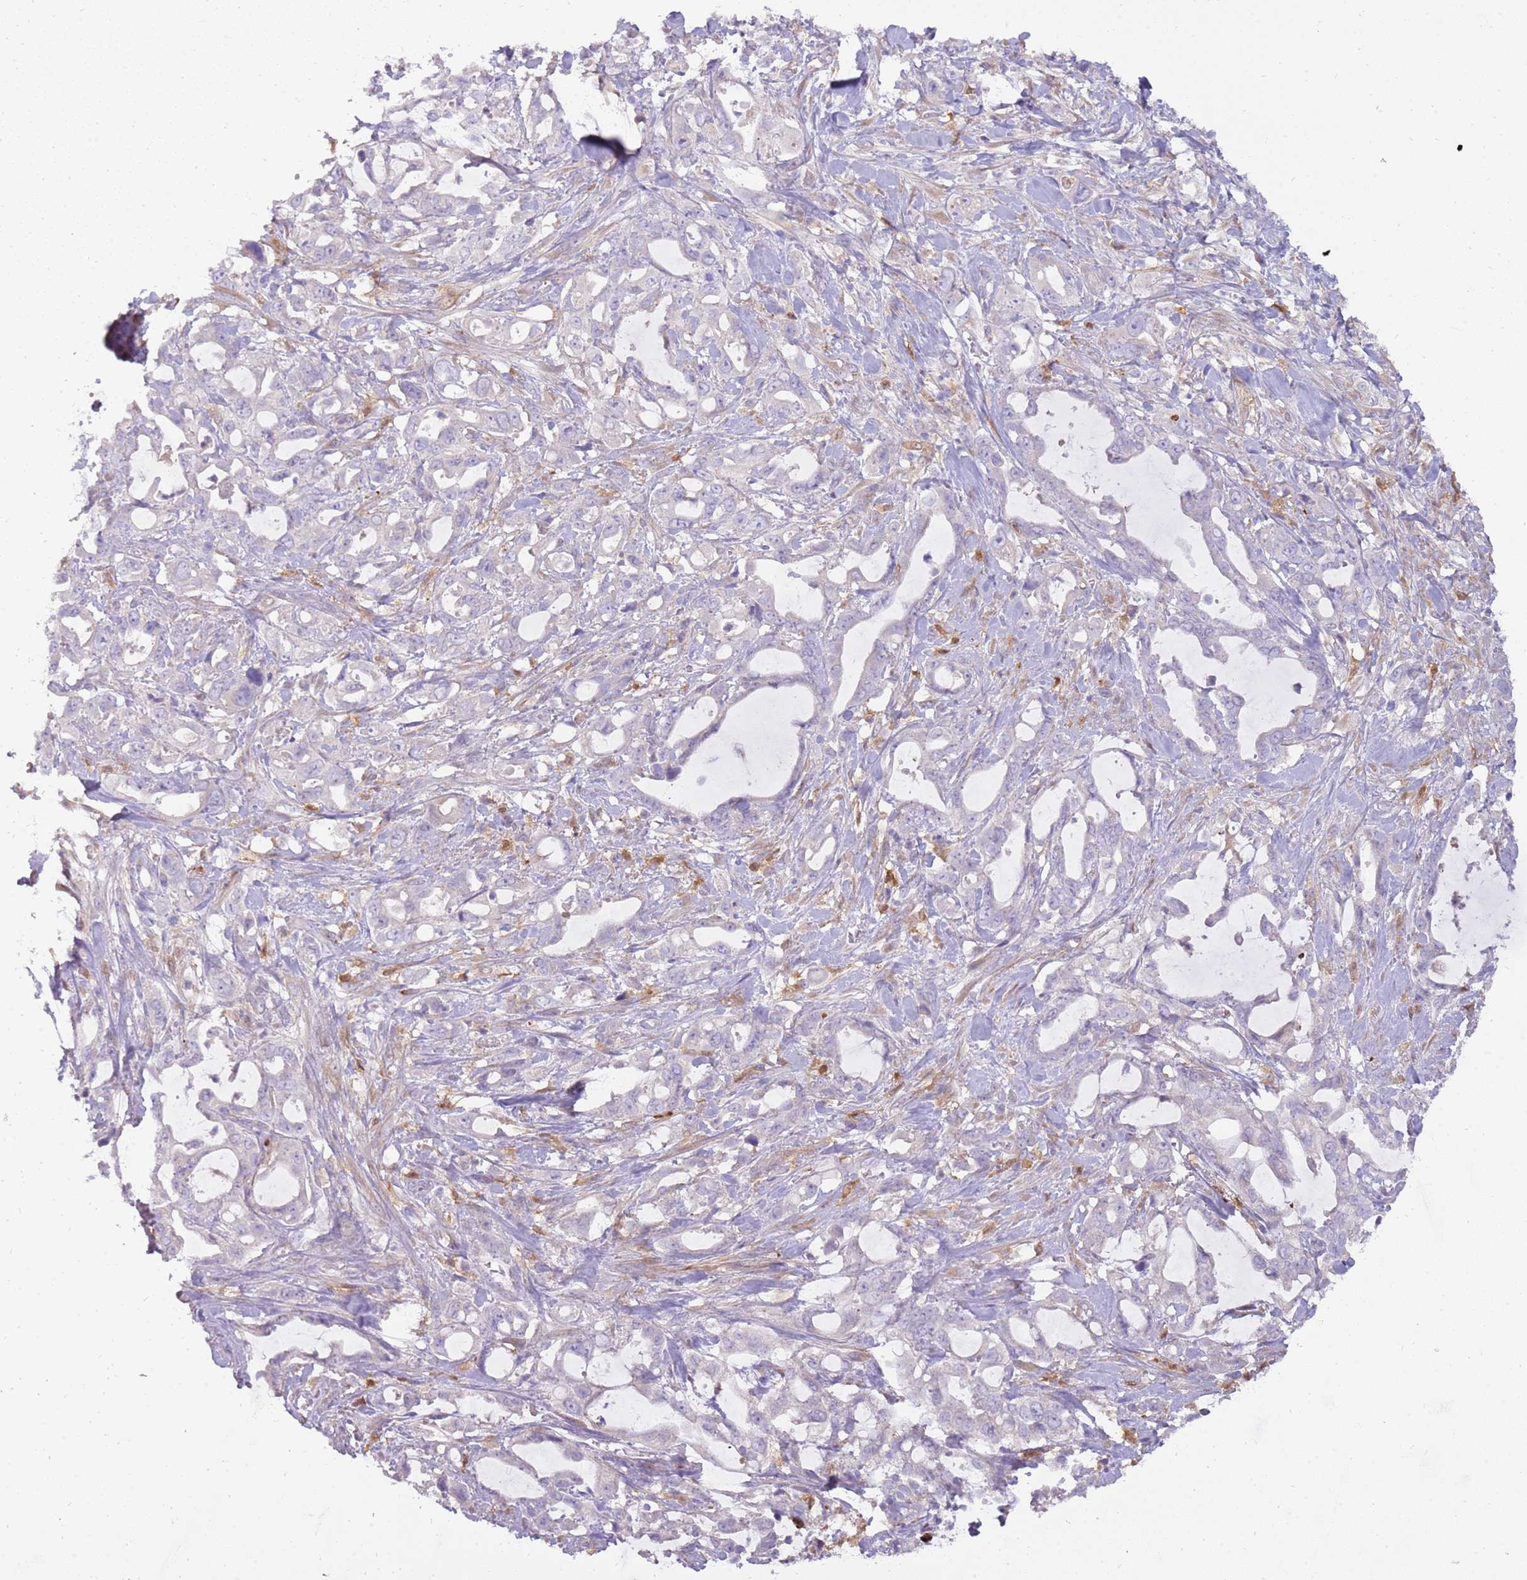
{"staining": {"intensity": "negative", "quantity": "none", "location": "none"}, "tissue": "pancreatic cancer", "cell_type": "Tumor cells", "image_type": "cancer", "snomed": [{"axis": "morphology", "description": "Adenocarcinoma, NOS"}, {"axis": "topography", "description": "Pancreas"}], "caption": "This is a histopathology image of immunohistochemistry (IHC) staining of pancreatic adenocarcinoma, which shows no expression in tumor cells. (Brightfield microscopy of DAB (3,3'-diaminobenzidine) immunohistochemistry (IHC) at high magnification).", "gene": "DIPK1C", "patient": {"sex": "female", "age": 61}}